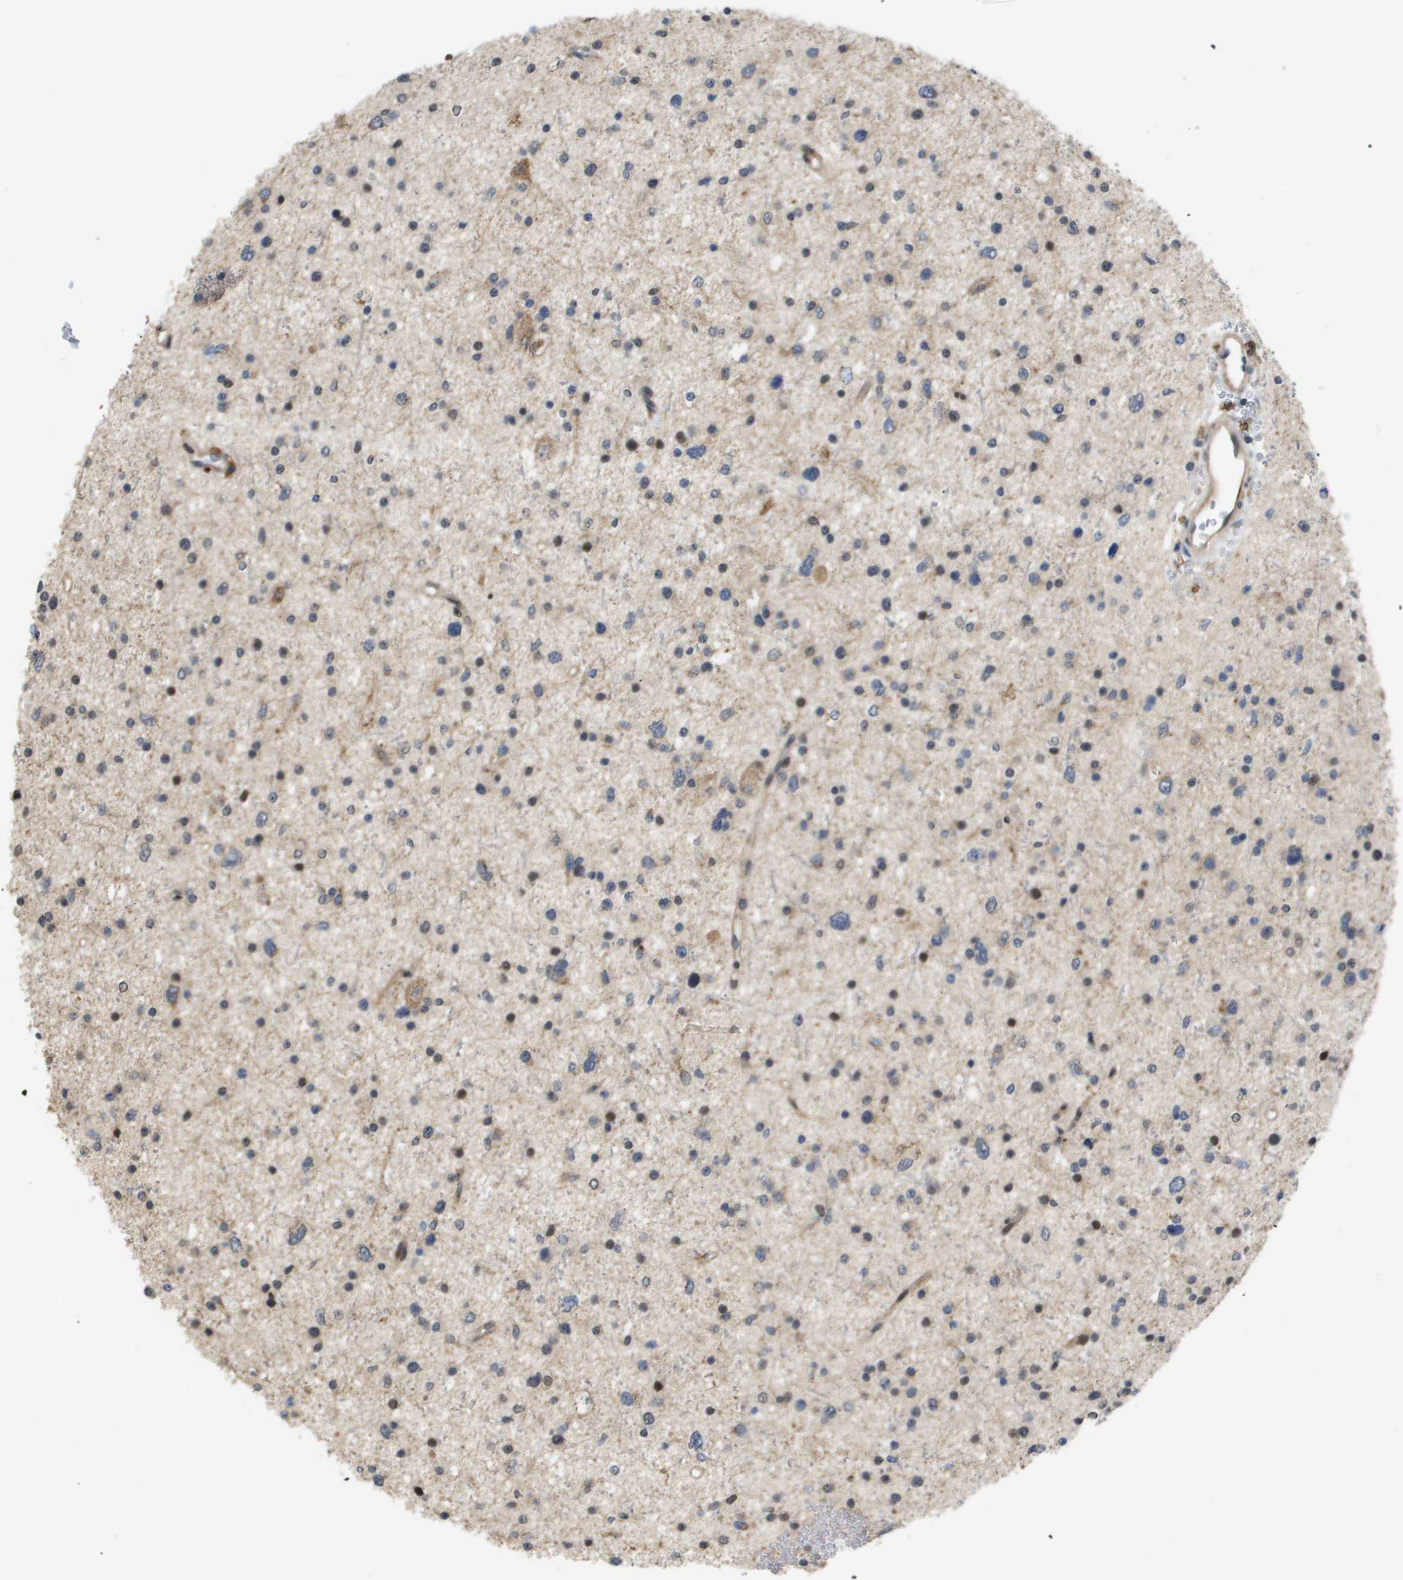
{"staining": {"intensity": "negative", "quantity": "none", "location": "none"}, "tissue": "glioma", "cell_type": "Tumor cells", "image_type": "cancer", "snomed": [{"axis": "morphology", "description": "Glioma, malignant, Low grade"}, {"axis": "topography", "description": "Brain"}], "caption": "DAB (3,3'-diaminobenzidine) immunohistochemical staining of low-grade glioma (malignant) shows no significant staining in tumor cells. (IHC, brightfield microscopy, high magnification).", "gene": "PDGFB", "patient": {"sex": "female", "age": 37}}